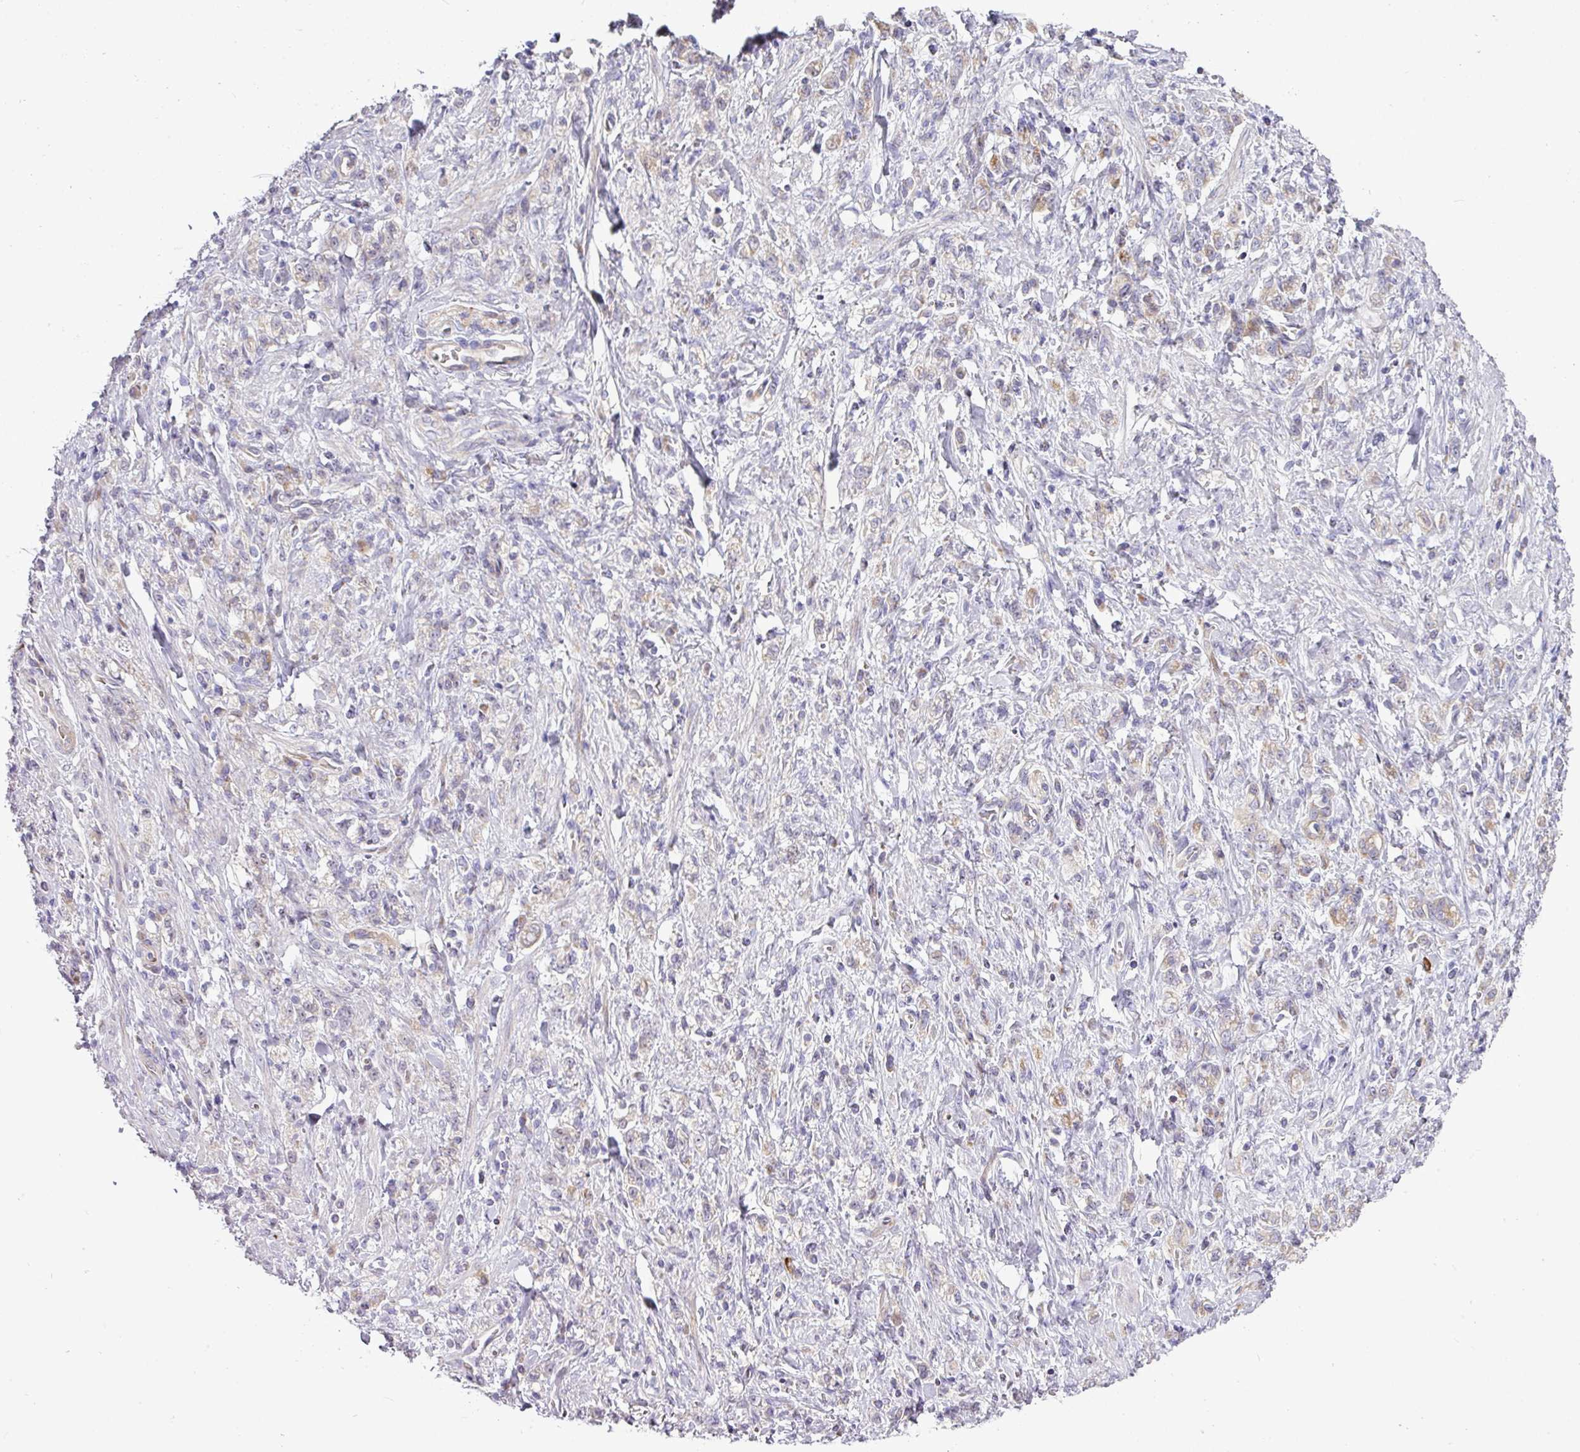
{"staining": {"intensity": "negative", "quantity": "none", "location": "none"}, "tissue": "stomach cancer", "cell_type": "Tumor cells", "image_type": "cancer", "snomed": [{"axis": "morphology", "description": "Adenocarcinoma, NOS"}, {"axis": "topography", "description": "Stomach"}], "caption": "Immunohistochemistry (IHC) photomicrograph of neoplastic tissue: stomach cancer (adenocarcinoma) stained with DAB (3,3'-diaminobenzidine) displays no significant protein expression in tumor cells.", "gene": "ATP6V1F", "patient": {"sex": "male", "age": 77}}